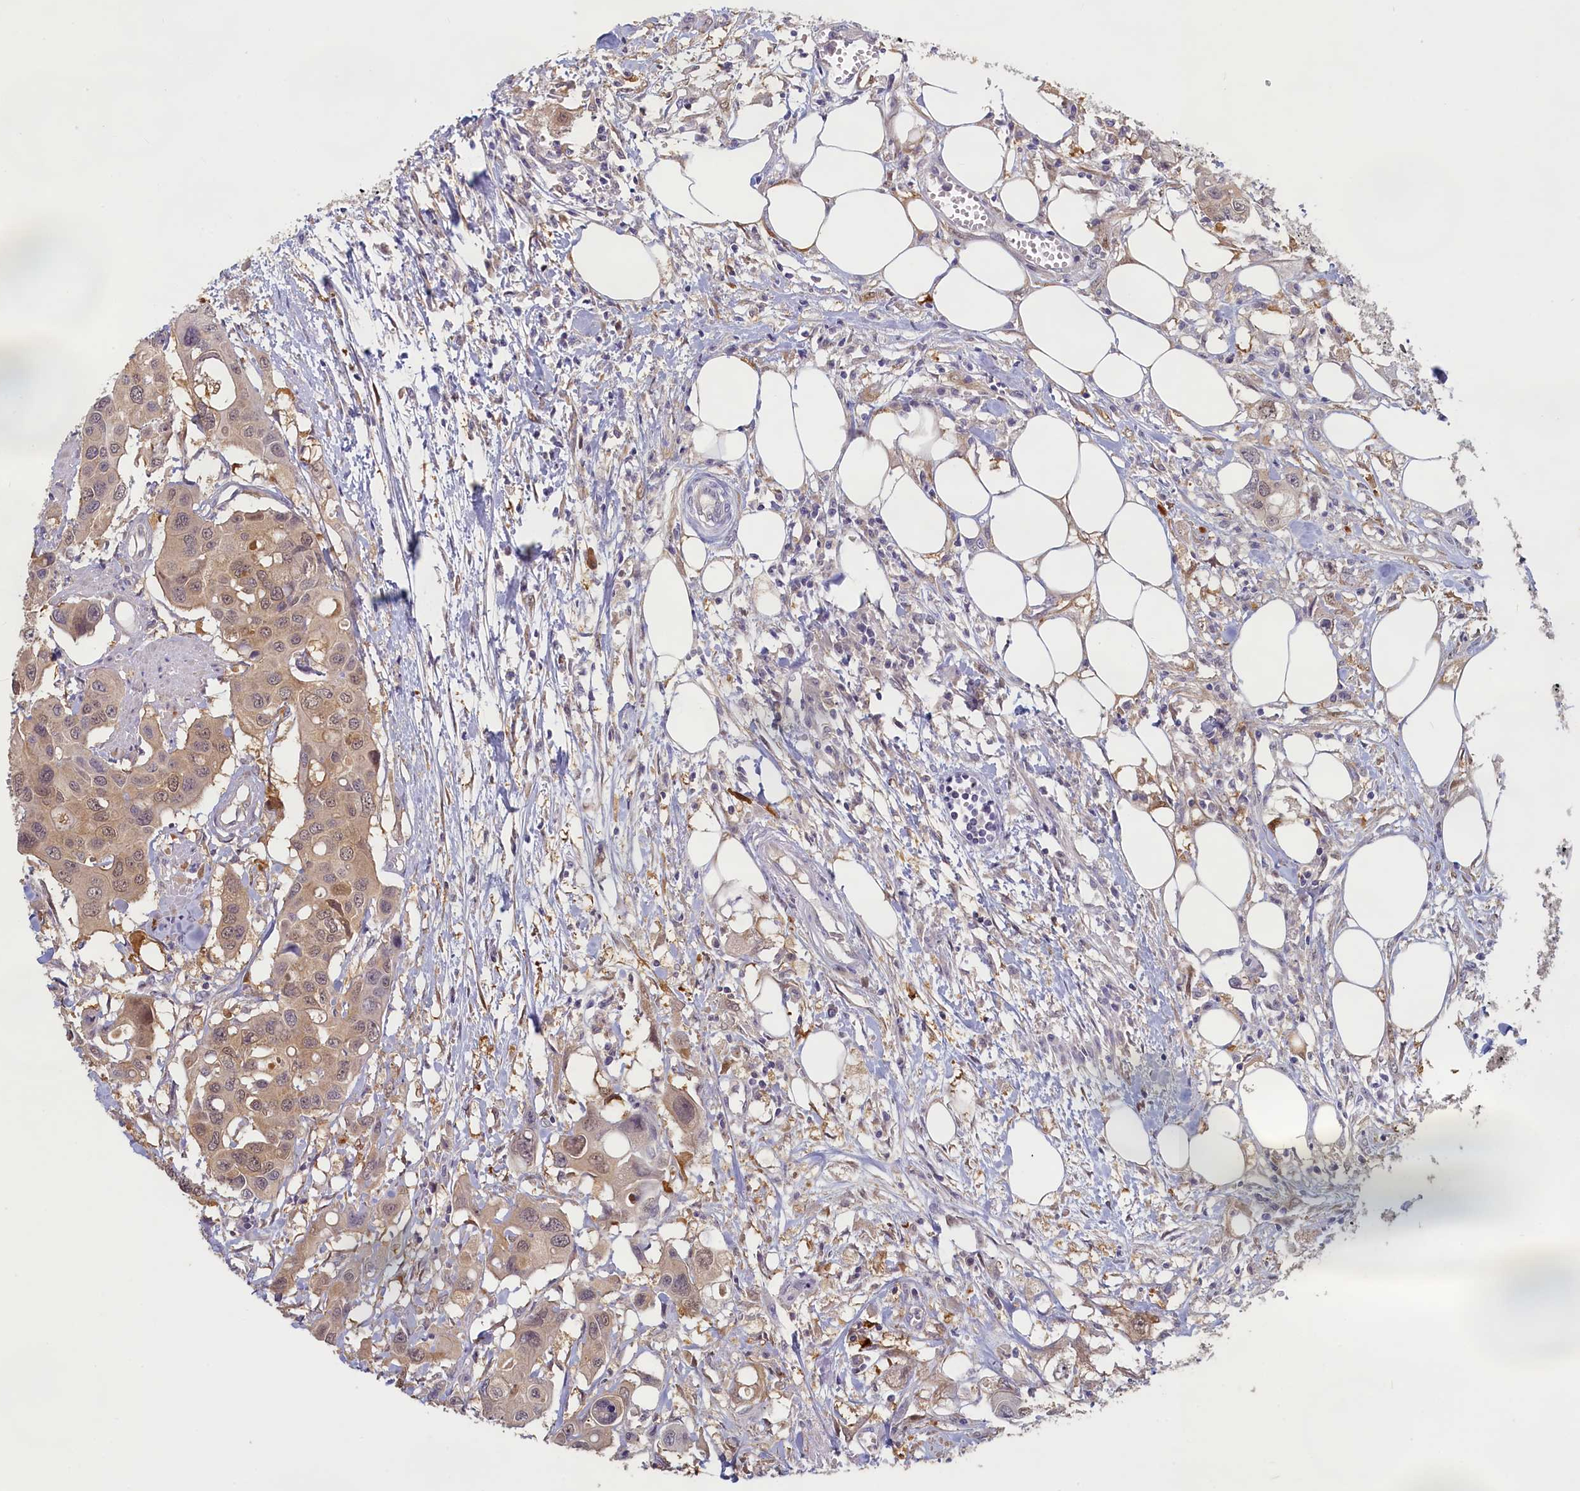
{"staining": {"intensity": "moderate", "quantity": ">75%", "location": "cytoplasmic/membranous,nuclear"}, "tissue": "colorectal cancer", "cell_type": "Tumor cells", "image_type": "cancer", "snomed": [{"axis": "morphology", "description": "Adenocarcinoma, NOS"}, {"axis": "topography", "description": "Colon"}], "caption": "Protein expression analysis of adenocarcinoma (colorectal) exhibits moderate cytoplasmic/membranous and nuclear positivity in approximately >75% of tumor cells.", "gene": "UCHL3", "patient": {"sex": "male", "age": 77}}